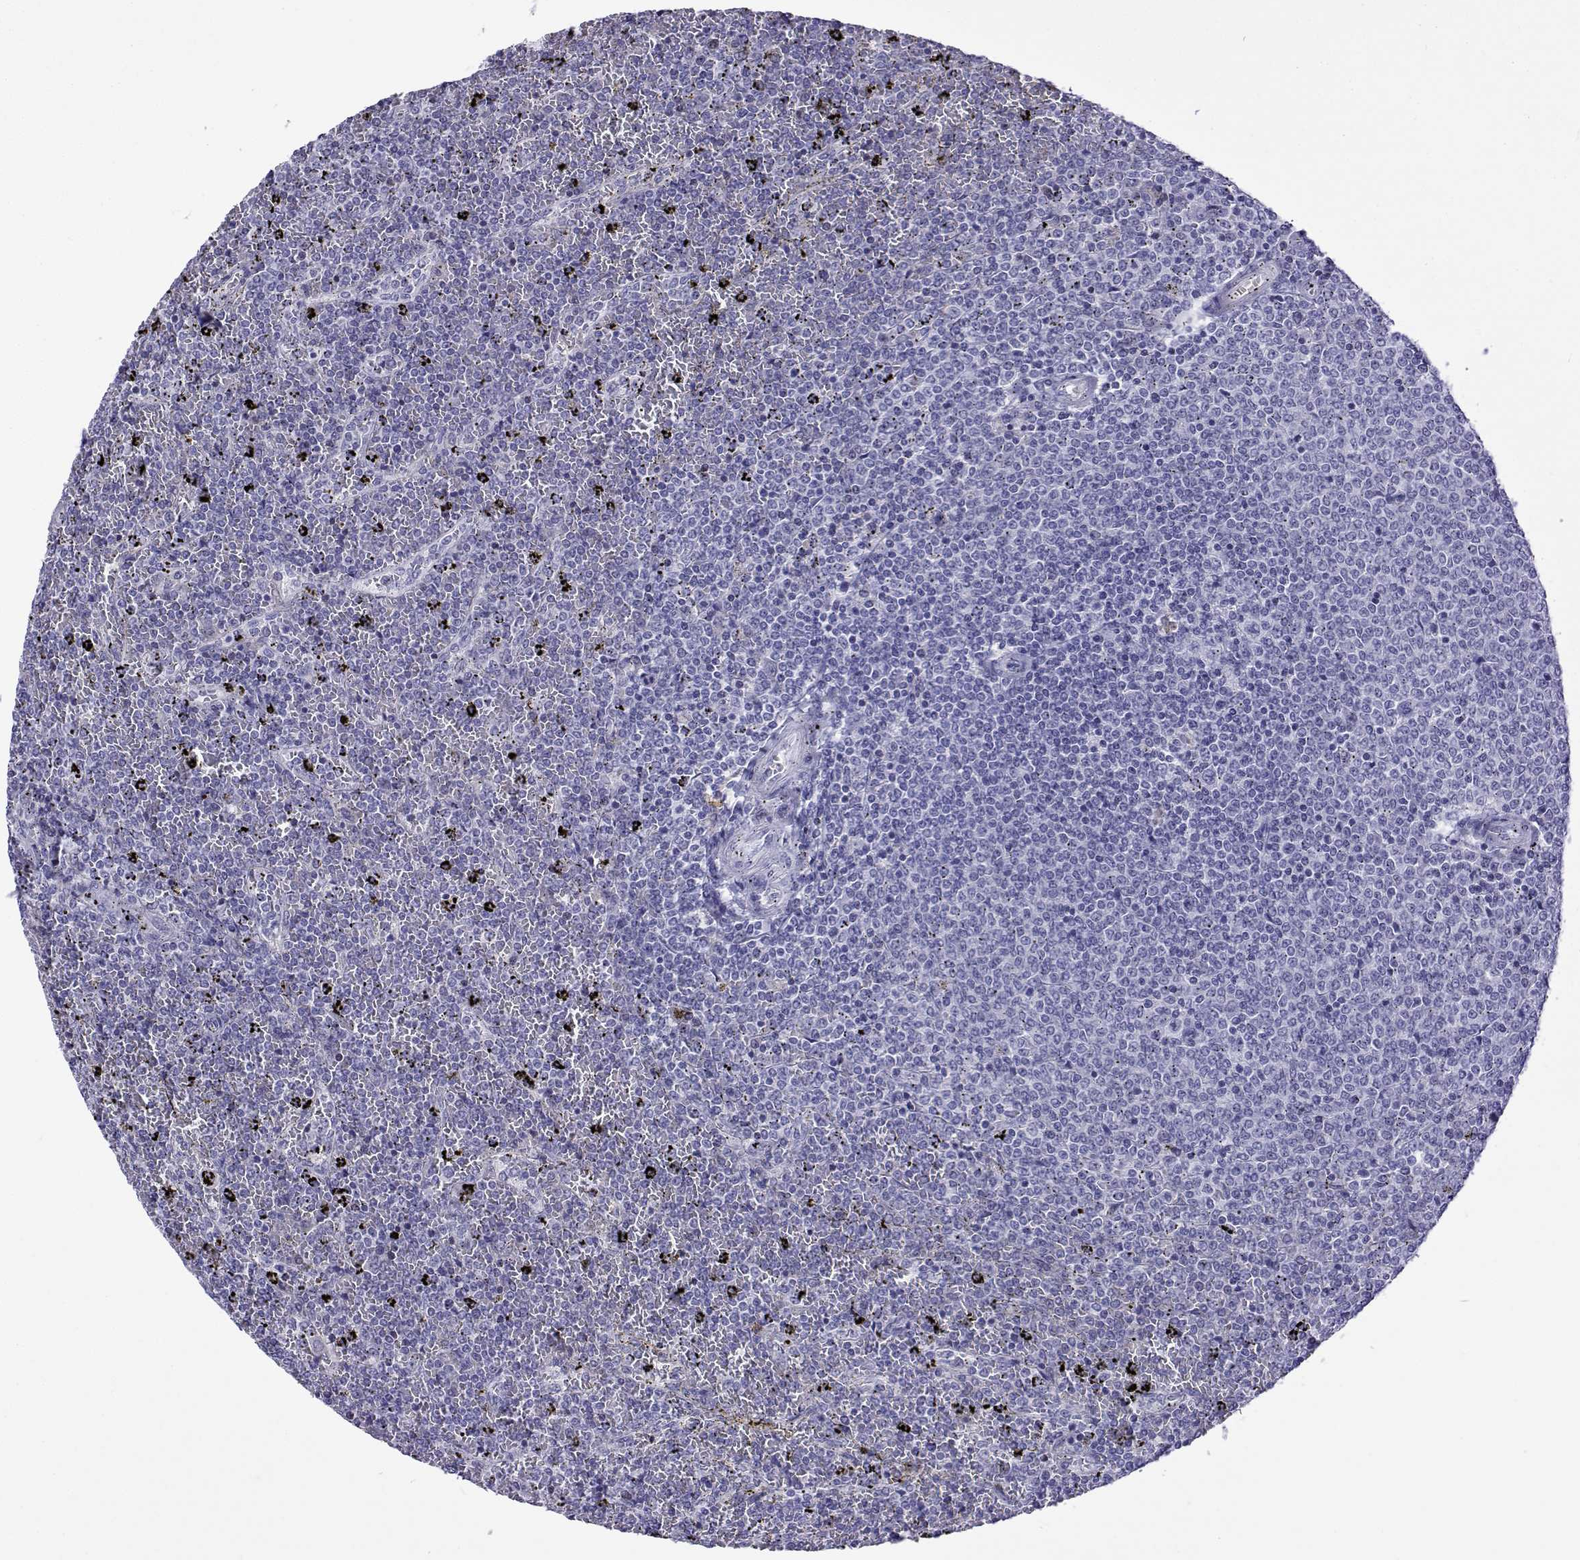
{"staining": {"intensity": "negative", "quantity": "none", "location": "none"}, "tissue": "lymphoma", "cell_type": "Tumor cells", "image_type": "cancer", "snomed": [{"axis": "morphology", "description": "Malignant lymphoma, non-Hodgkin's type, Low grade"}, {"axis": "topography", "description": "Spleen"}], "caption": "IHC photomicrograph of lymphoma stained for a protein (brown), which demonstrates no expression in tumor cells.", "gene": "ACTL7A", "patient": {"sex": "female", "age": 77}}